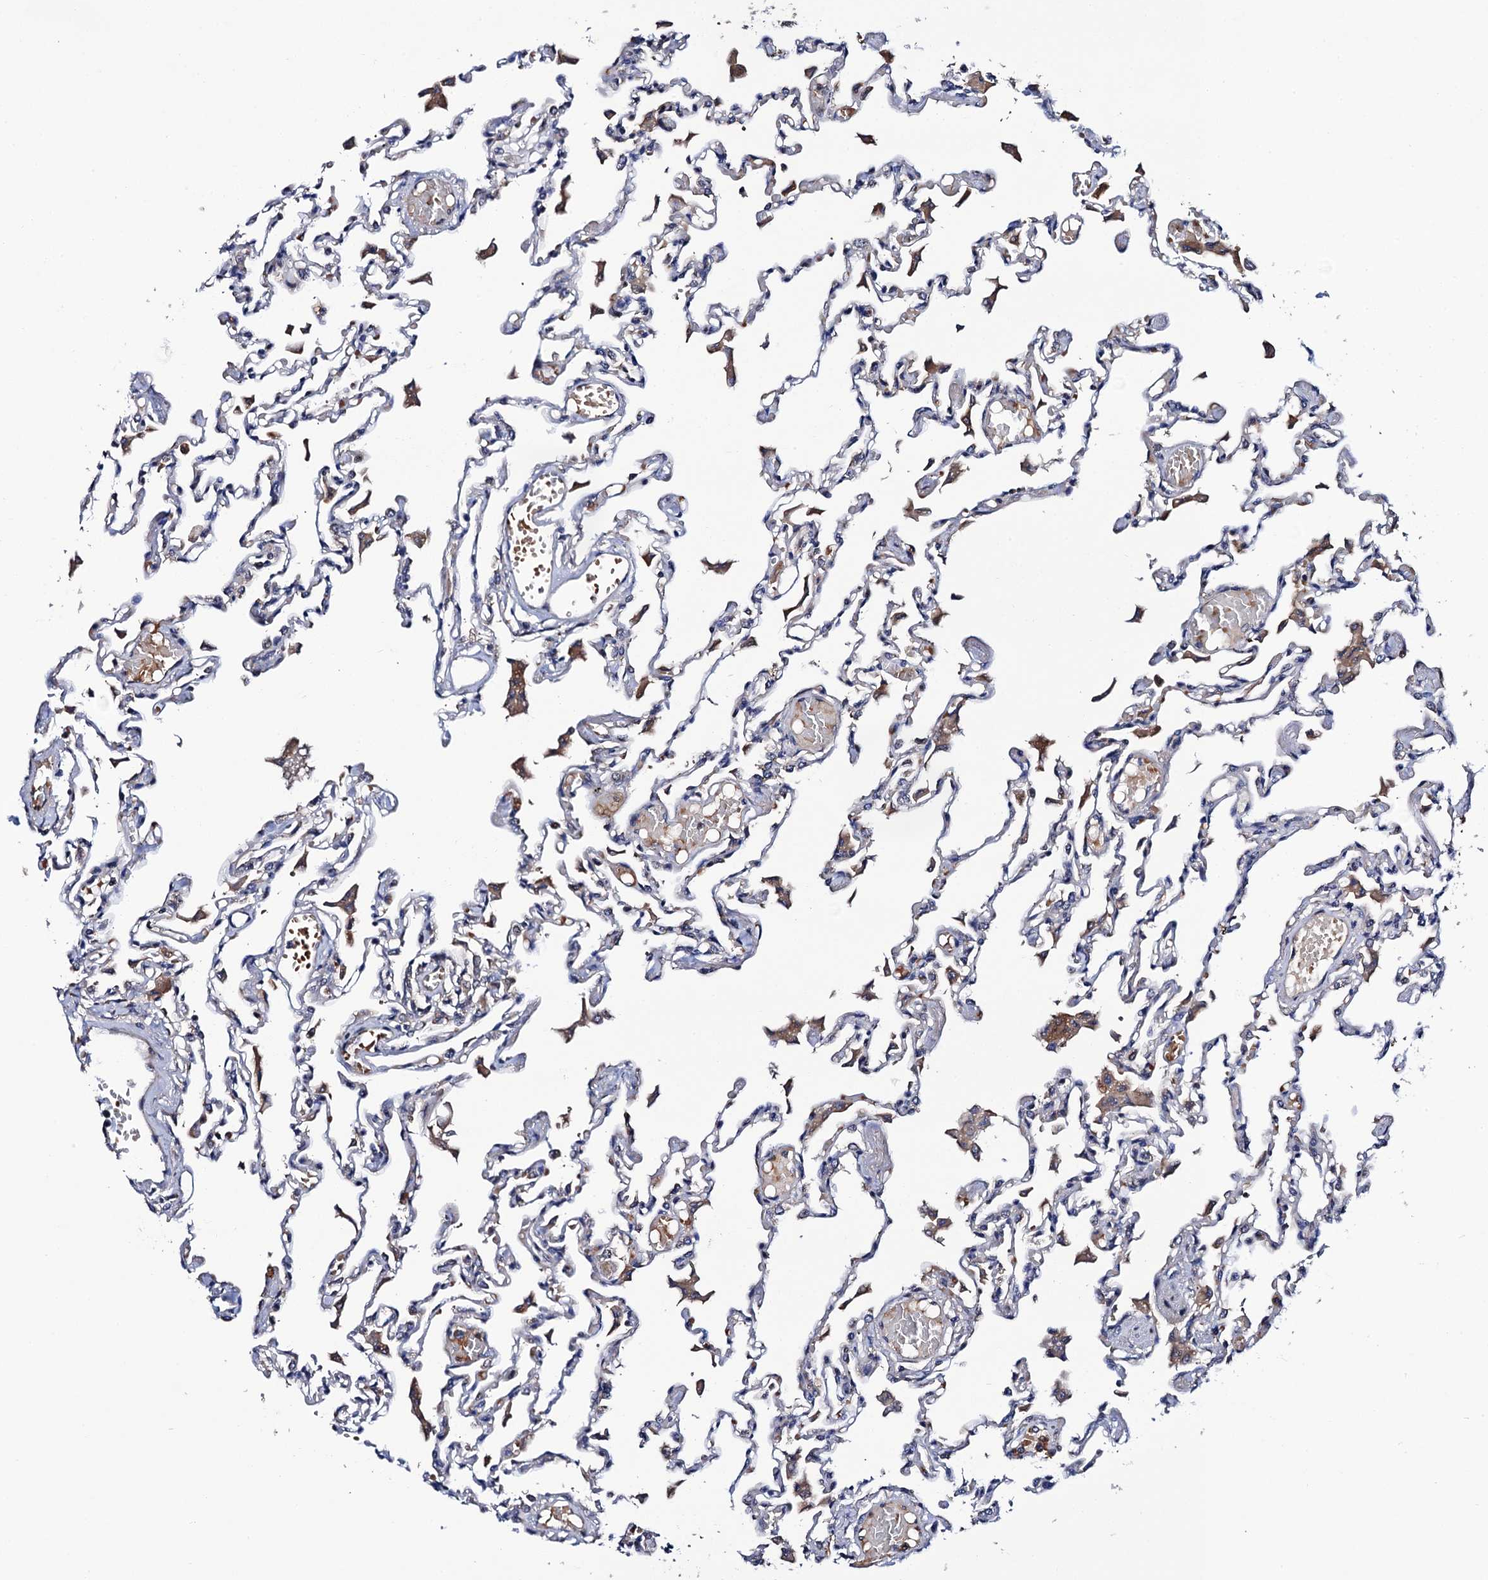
{"staining": {"intensity": "negative", "quantity": "none", "location": "none"}, "tissue": "lung", "cell_type": "Alveolar cells", "image_type": "normal", "snomed": [{"axis": "morphology", "description": "Normal tissue, NOS"}, {"axis": "topography", "description": "Bronchus"}, {"axis": "topography", "description": "Lung"}], "caption": "Lung stained for a protein using IHC reveals no expression alveolar cells.", "gene": "TRMT112", "patient": {"sex": "female", "age": 49}}